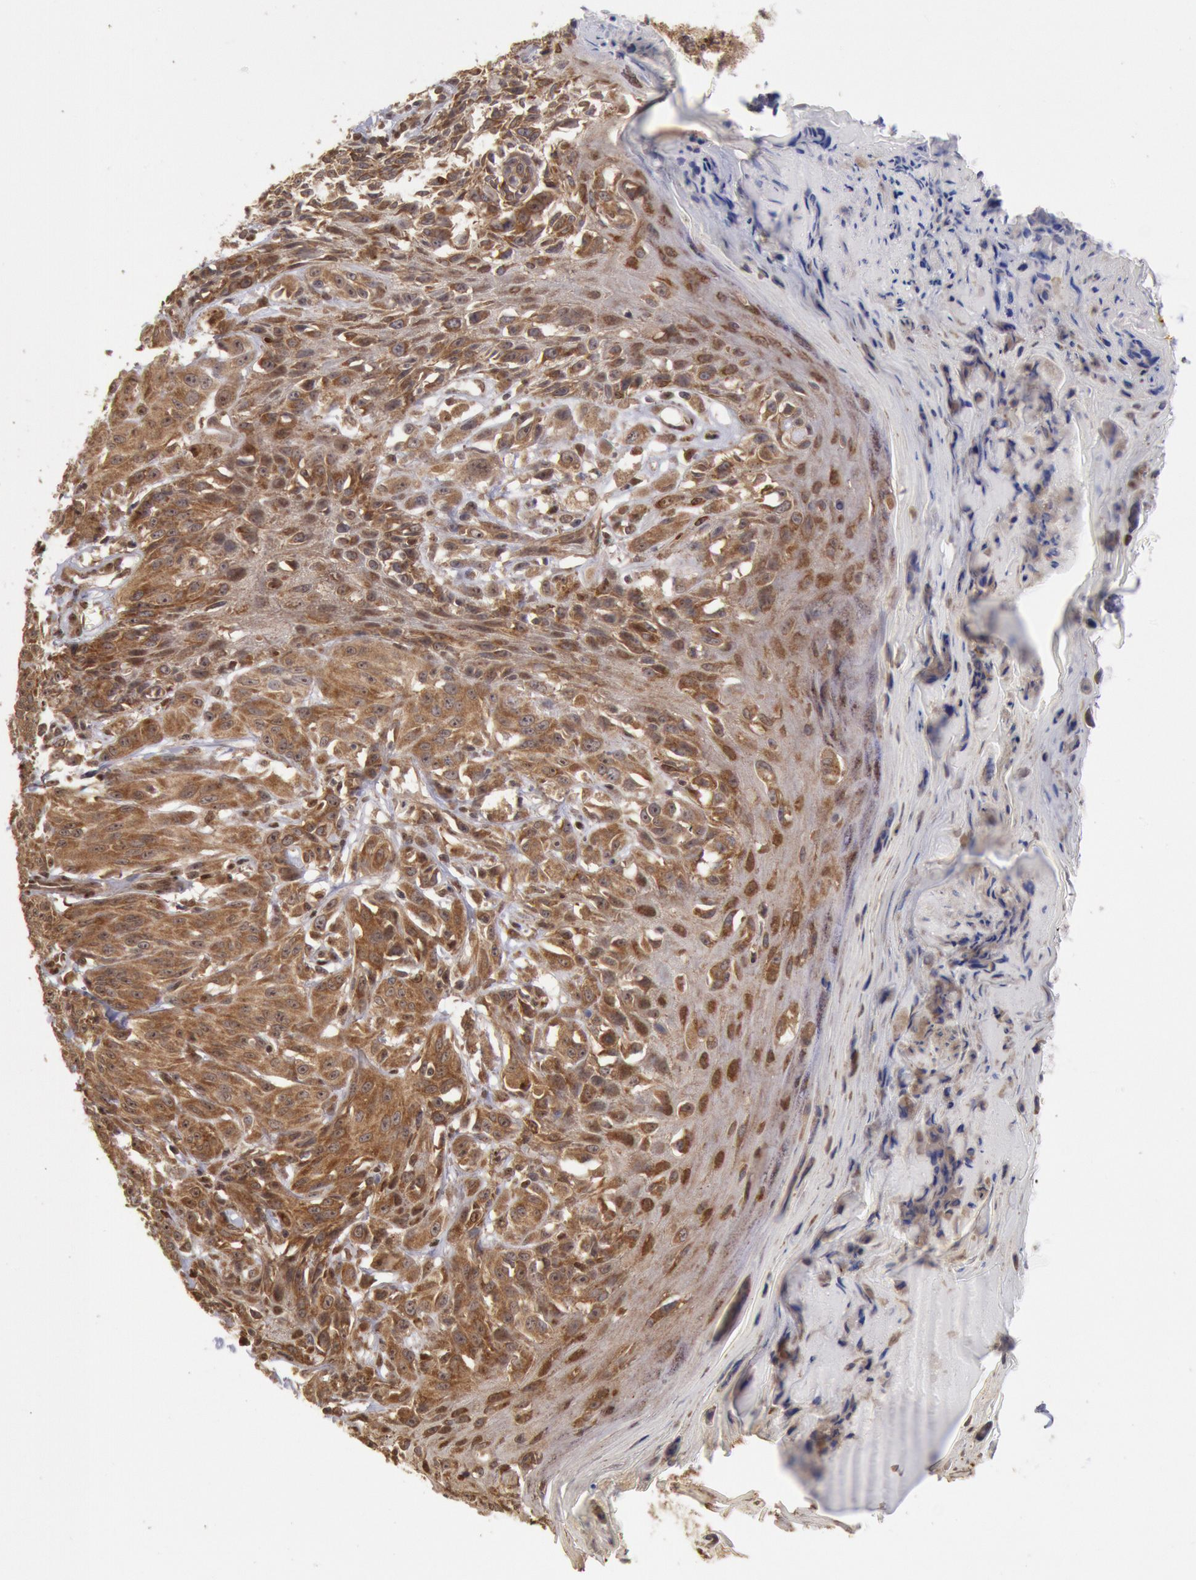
{"staining": {"intensity": "moderate", "quantity": ">75%", "location": "cytoplasmic/membranous"}, "tissue": "melanoma", "cell_type": "Tumor cells", "image_type": "cancer", "snomed": [{"axis": "morphology", "description": "Malignant melanoma, NOS"}, {"axis": "topography", "description": "Skin"}], "caption": "Immunohistochemical staining of malignant melanoma displays moderate cytoplasmic/membranous protein positivity in approximately >75% of tumor cells.", "gene": "STX17", "patient": {"sex": "female", "age": 77}}